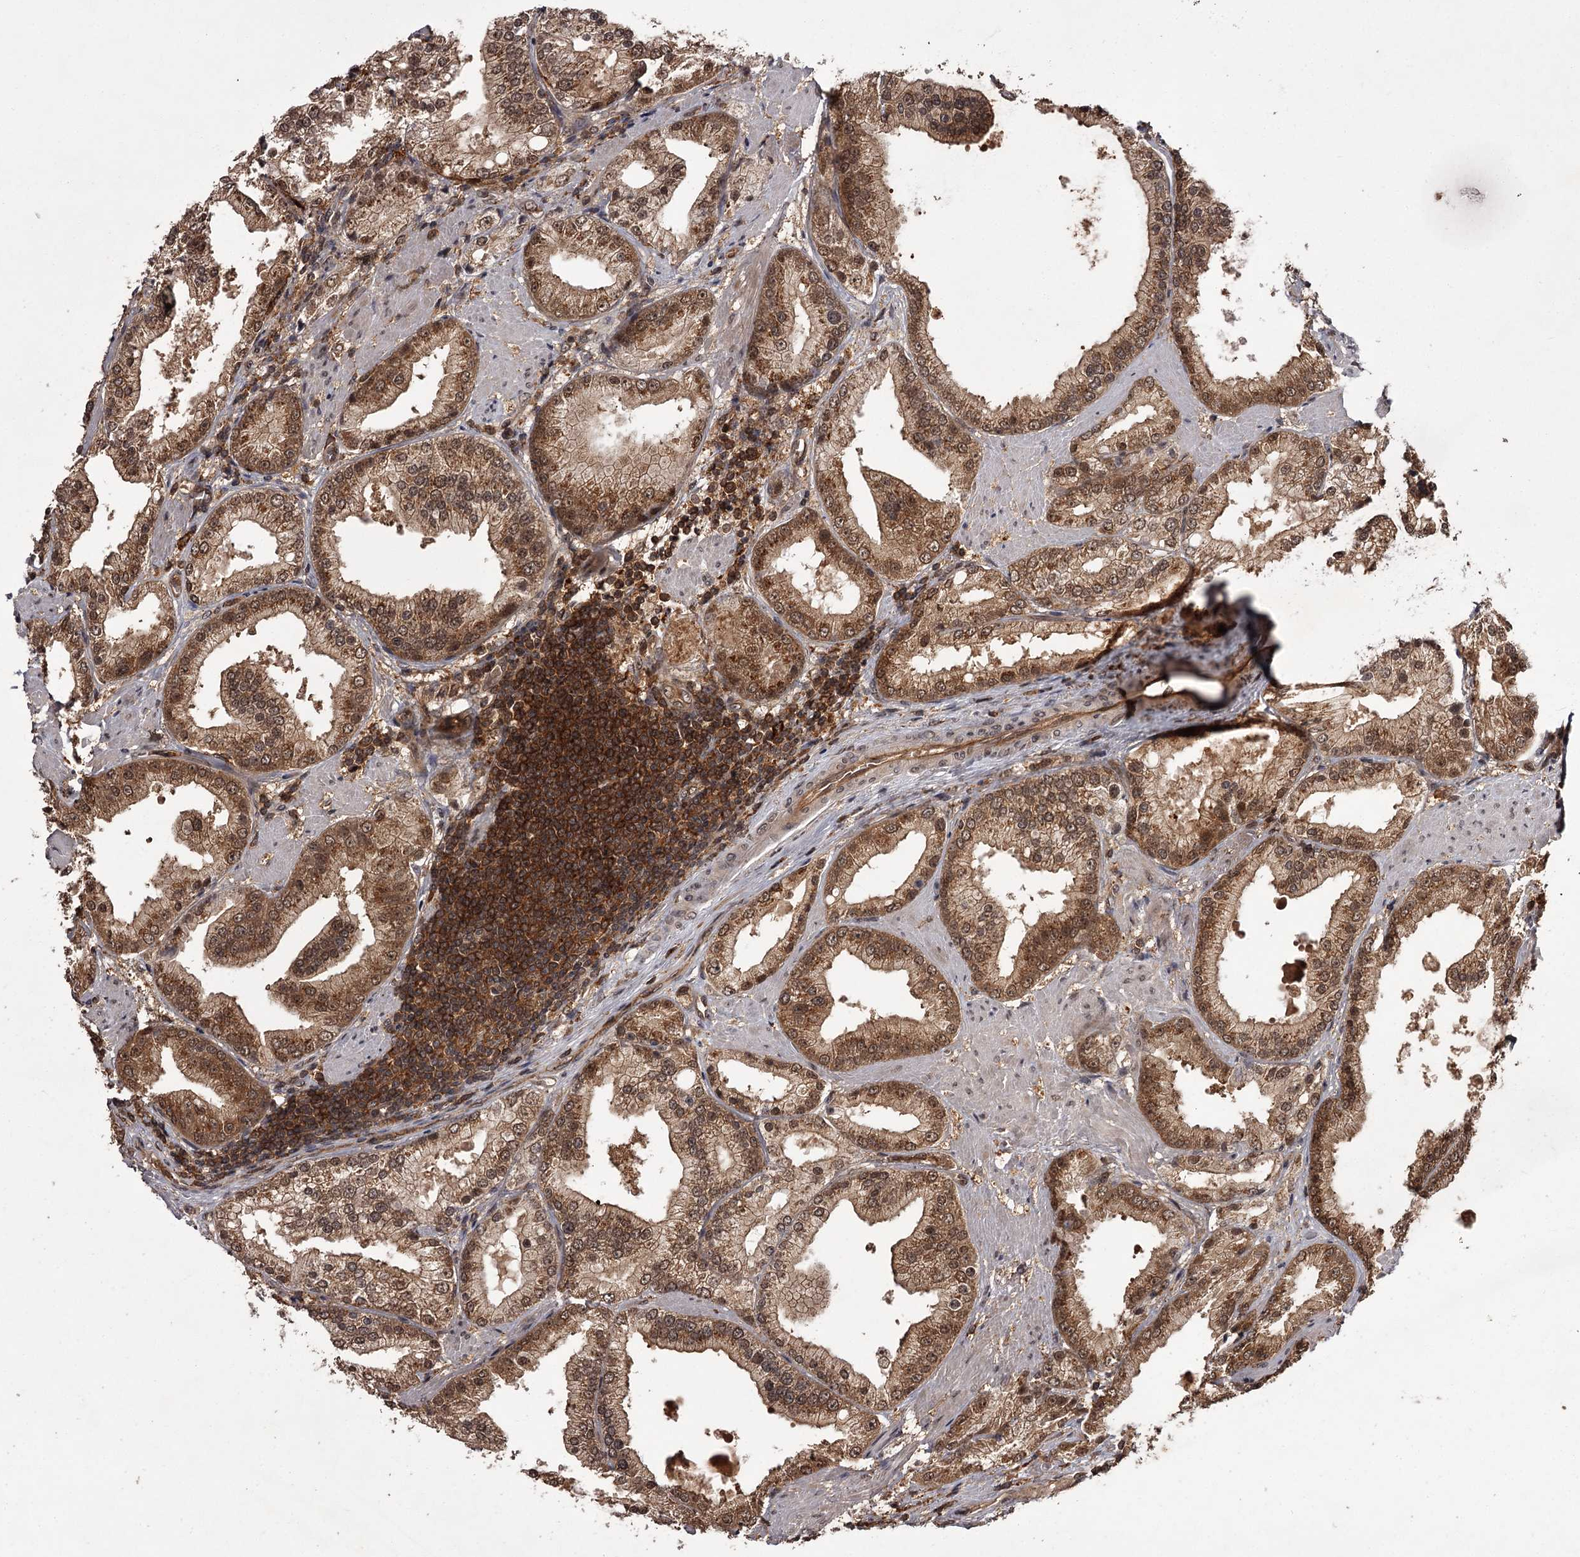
{"staining": {"intensity": "moderate", "quantity": ">75%", "location": "cytoplasmic/membranous,nuclear"}, "tissue": "prostate cancer", "cell_type": "Tumor cells", "image_type": "cancer", "snomed": [{"axis": "morphology", "description": "Adenocarcinoma, Low grade"}, {"axis": "topography", "description": "Prostate"}], "caption": "The histopathology image reveals staining of prostate cancer, revealing moderate cytoplasmic/membranous and nuclear protein positivity (brown color) within tumor cells.", "gene": "TBC1D23", "patient": {"sex": "male", "age": 67}}